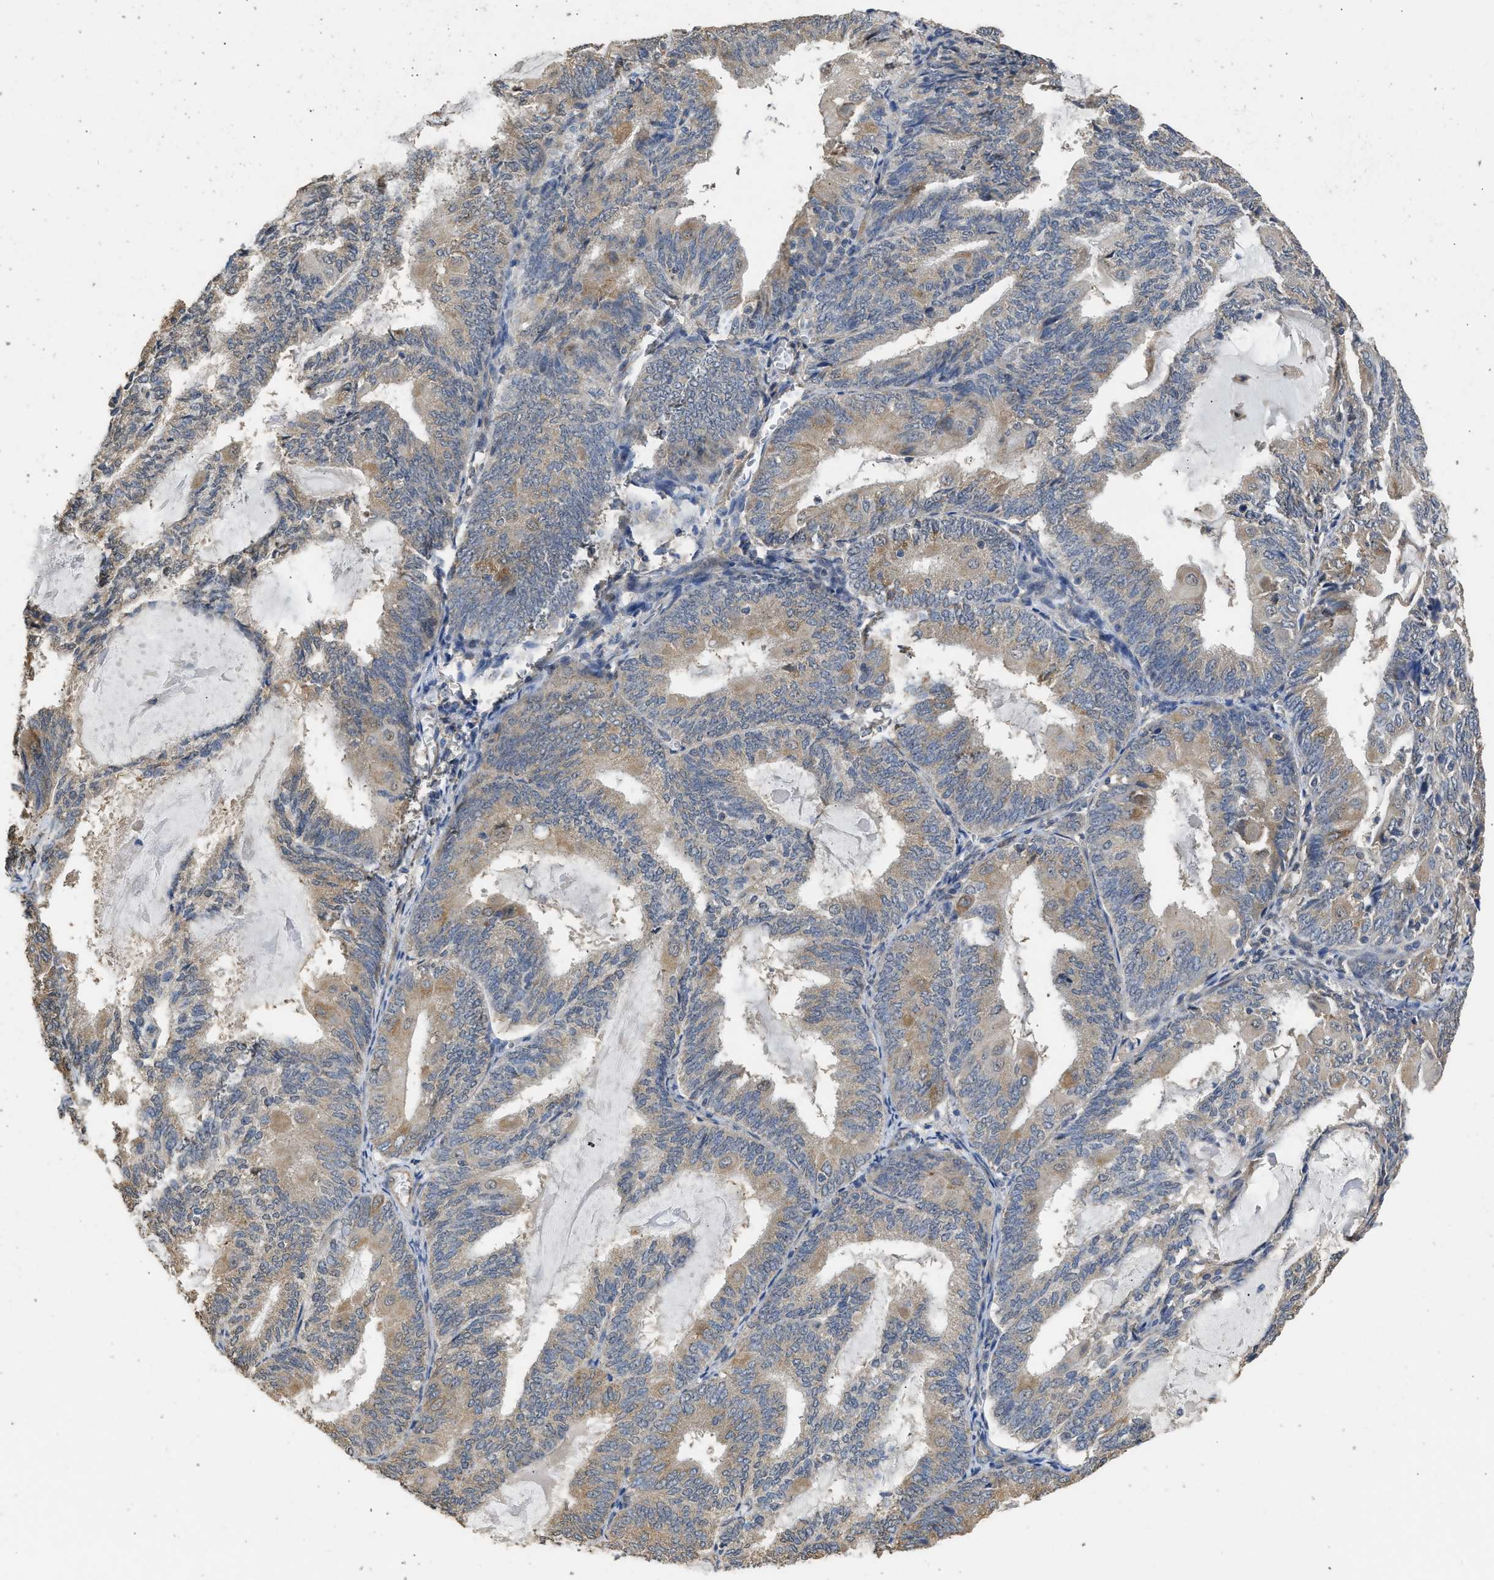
{"staining": {"intensity": "moderate", "quantity": ">75%", "location": "cytoplasmic/membranous"}, "tissue": "endometrial cancer", "cell_type": "Tumor cells", "image_type": "cancer", "snomed": [{"axis": "morphology", "description": "Adenocarcinoma, NOS"}, {"axis": "topography", "description": "Endometrium"}], "caption": "Moderate cytoplasmic/membranous protein staining is present in about >75% of tumor cells in adenocarcinoma (endometrial). (Stains: DAB in brown, nuclei in blue, Microscopy: brightfield microscopy at high magnification).", "gene": "SPINT2", "patient": {"sex": "female", "age": 81}}